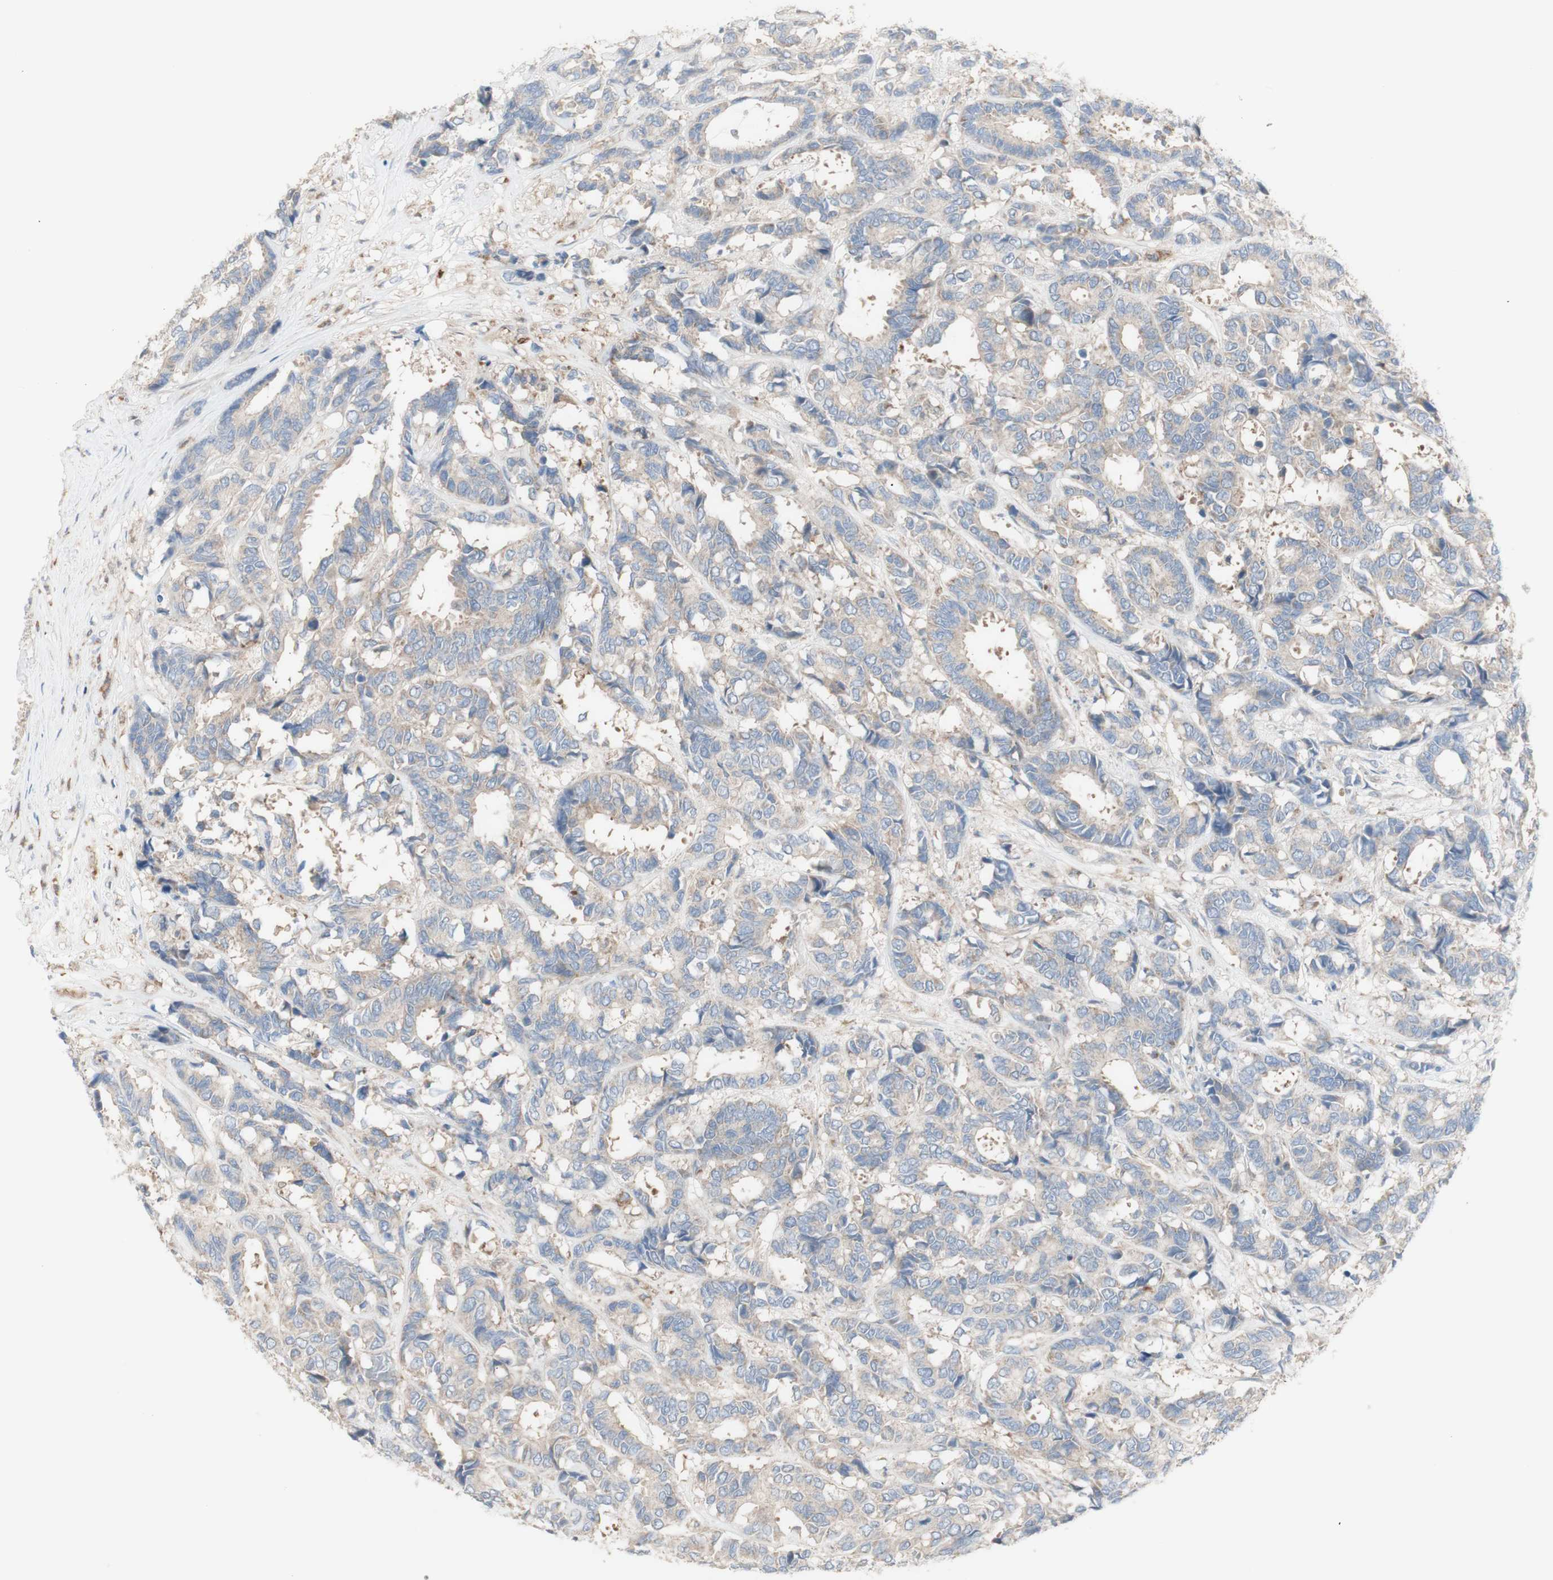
{"staining": {"intensity": "weak", "quantity": "<25%", "location": "cytoplasmic/membranous"}, "tissue": "breast cancer", "cell_type": "Tumor cells", "image_type": "cancer", "snomed": [{"axis": "morphology", "description": "Duct carcinoma"}, {"axis": "topography", "description": "Breast"}], "caption": "Immunohistochemistry histopathology image of breast cancer (invasive ductal carcinoma) stained for a protein (brown), which displays no staining in tumor cells.", "gene": "C3orf52", "patient": {"sex": "female", "age": 87}}